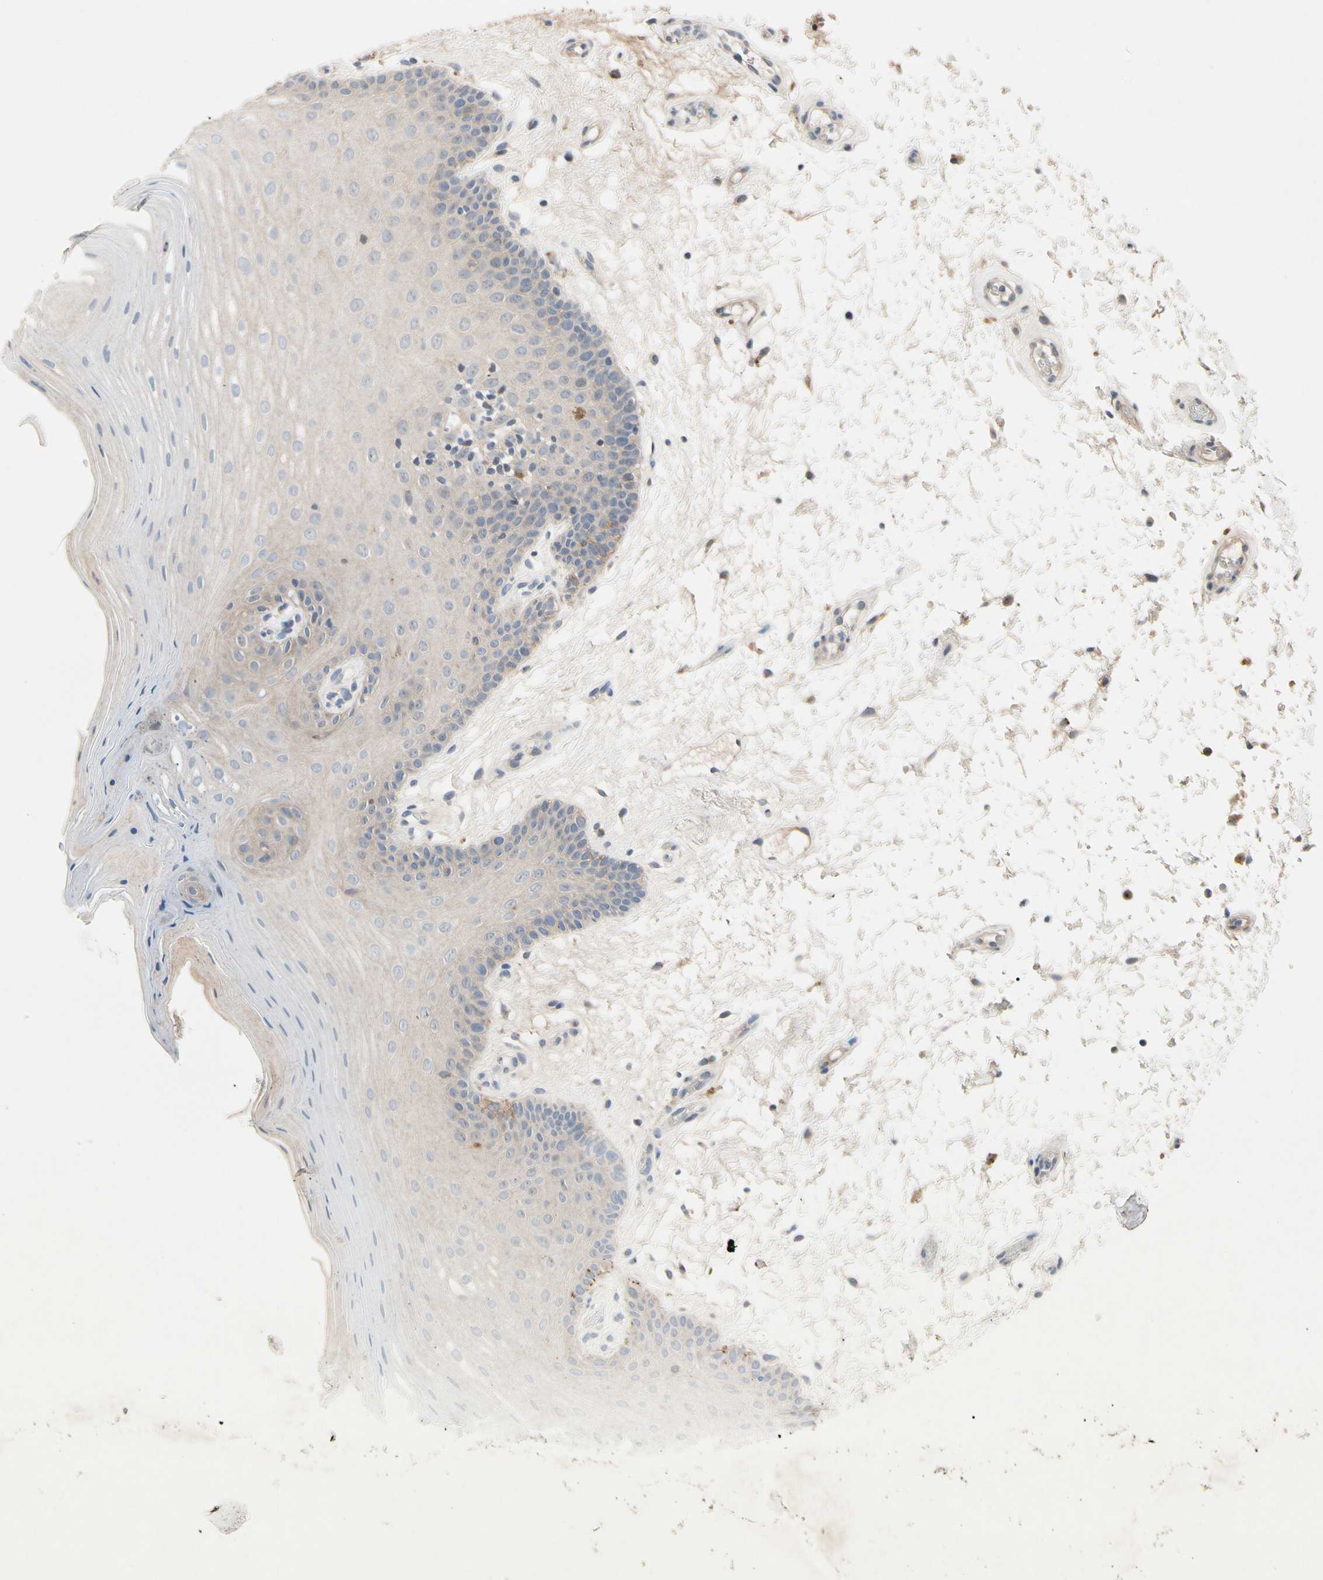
{"staining": {"intensity": "weak", "quantity": "25%-75%", "location": "cytoplasmic/membranous"}, "tissue": "oral mucosa", "cell_type": "Squamous epithelial cells", "image_type": "normal", "snomed": [{"axis": "morphology", "description": "Normal tissue, NOS"}, {"axis": "morphology", "description": "Squamous cell carcinoma, NOS"}, {"axis": "topography", "description": "Skeletal muscle"}, {"axis": "topography", "description": "Oral tissue"}, {"axis": "topography", "description": "Head-Neck"}], "caption": "A brown stain shows weak cytoplasmic/membranous staining of a protein in squamous epithelial cells of unremarkable oral mucosa. (DAB IHC with brightfield microscopy, high magnification).", "gene": "GAS6", "patient": {"sex": "male", "age": 71}}